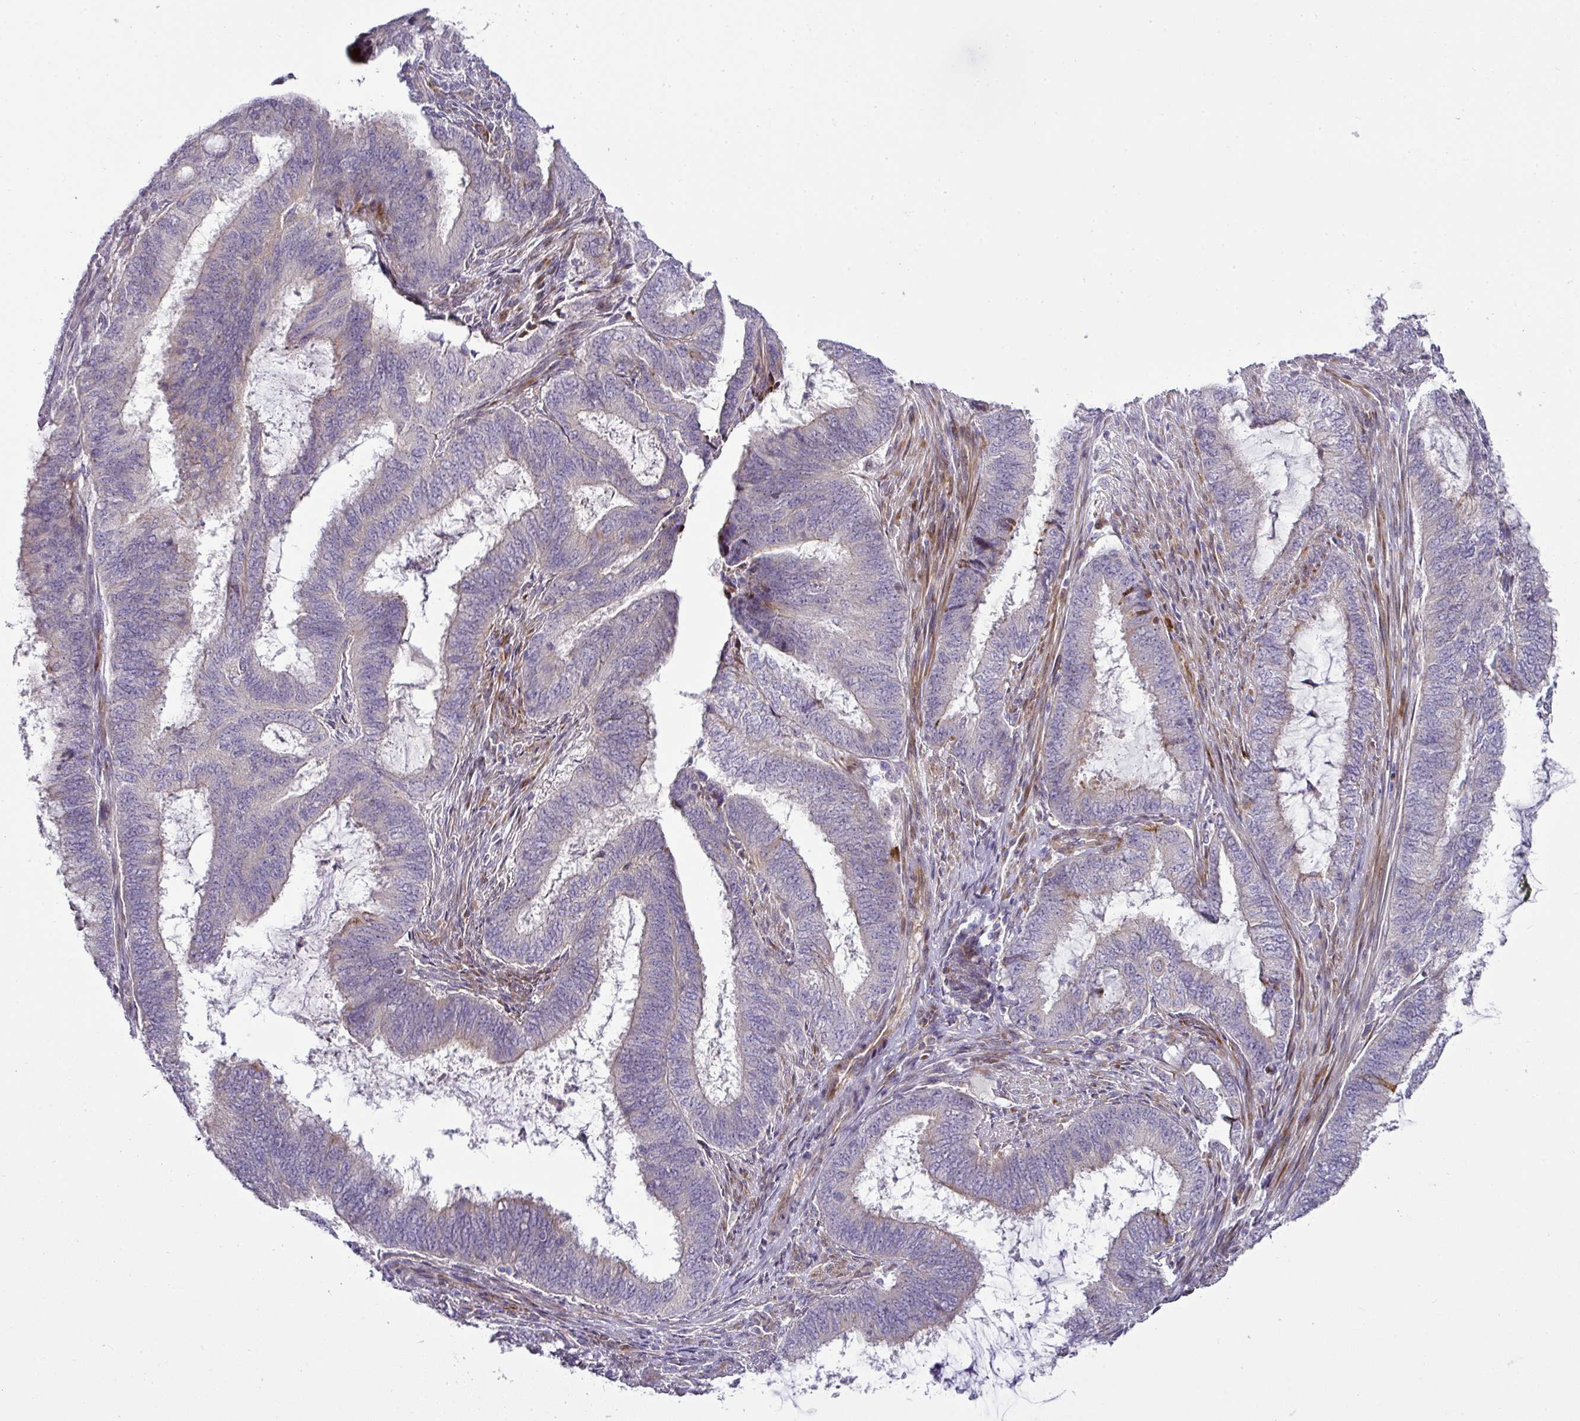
{"staining": {"intensity": "negative", "quantity": "none", "location": "none"}, "tissue": "endometrial cancer", "cell_type": "Tumor cells", "image_type": "cancer", "snomed": [{"axis": "morphology", "description": "Adenocarcinoma, NOS"}, {"axis": "topography", "description": "Endometrium"}], "caption": "Photomicrograph shows no significant protein expression in tumor cells of adenocarcinoma (endometrial).", "gene": "ATP6V1F", "patient": {"sex": "female", "age": 51}}